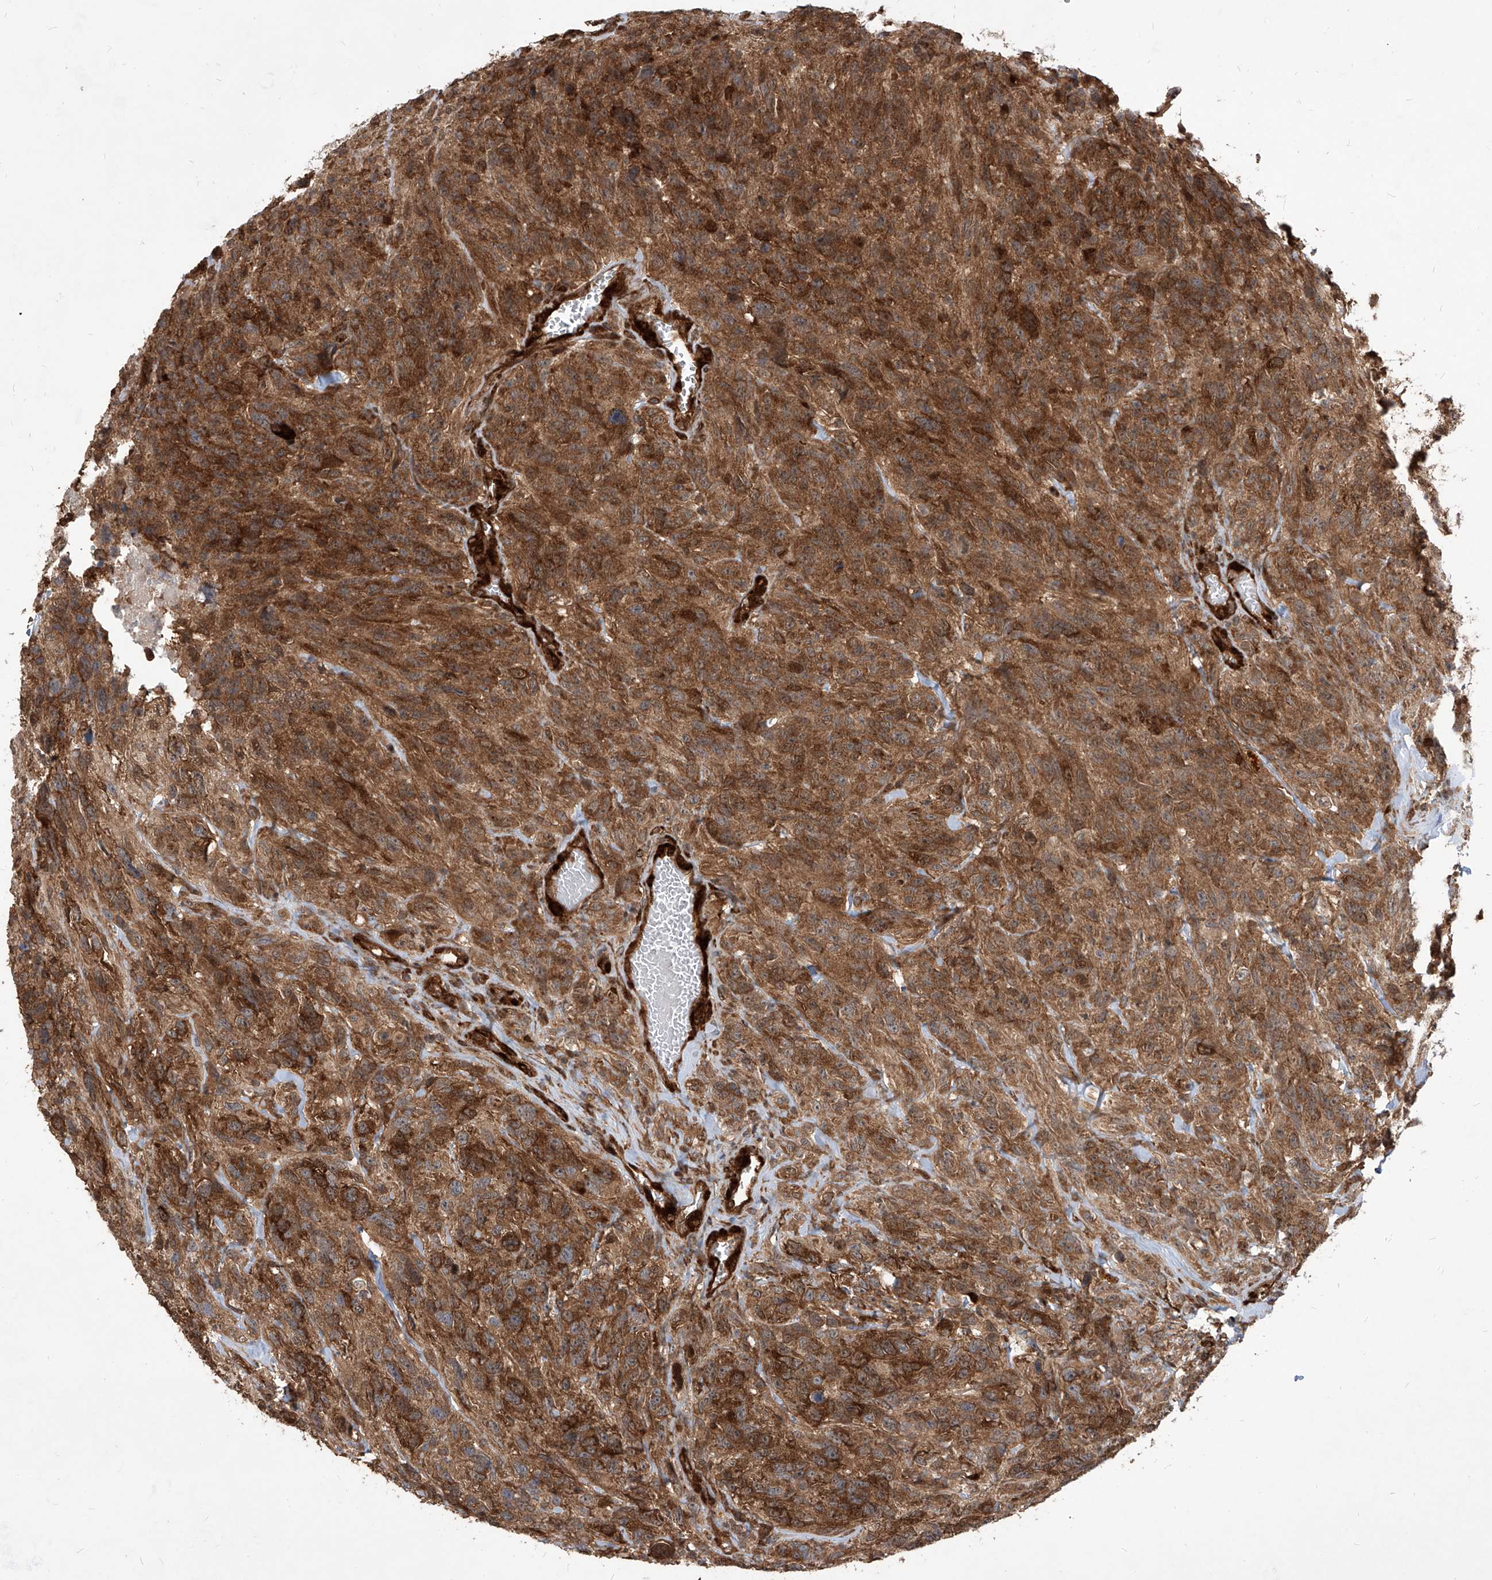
{"staining": {"intensity": "moderate", "quantity": ">75%", "location": "cytoplasmic/membranous"}, "tissue": "glioma", "cell_type": "Tumor cells", "image_type": "cancer", "snomed": [{"axis": "morphology", "description": "Glioma, malignant, High grade"}, {"axis": "topography", "description": "Brain"}], "caption": "Brown immunohistochemical staining in human malignant high-grade glioma demonstrates moderate cytoplasmic/membranous expression in approximately >75% of tumor cells. (DAB = brown stain, brightfield microscopy at high magnification).", "gene": "MAGED2", "patient": {"sex": "male", "age": 69}}